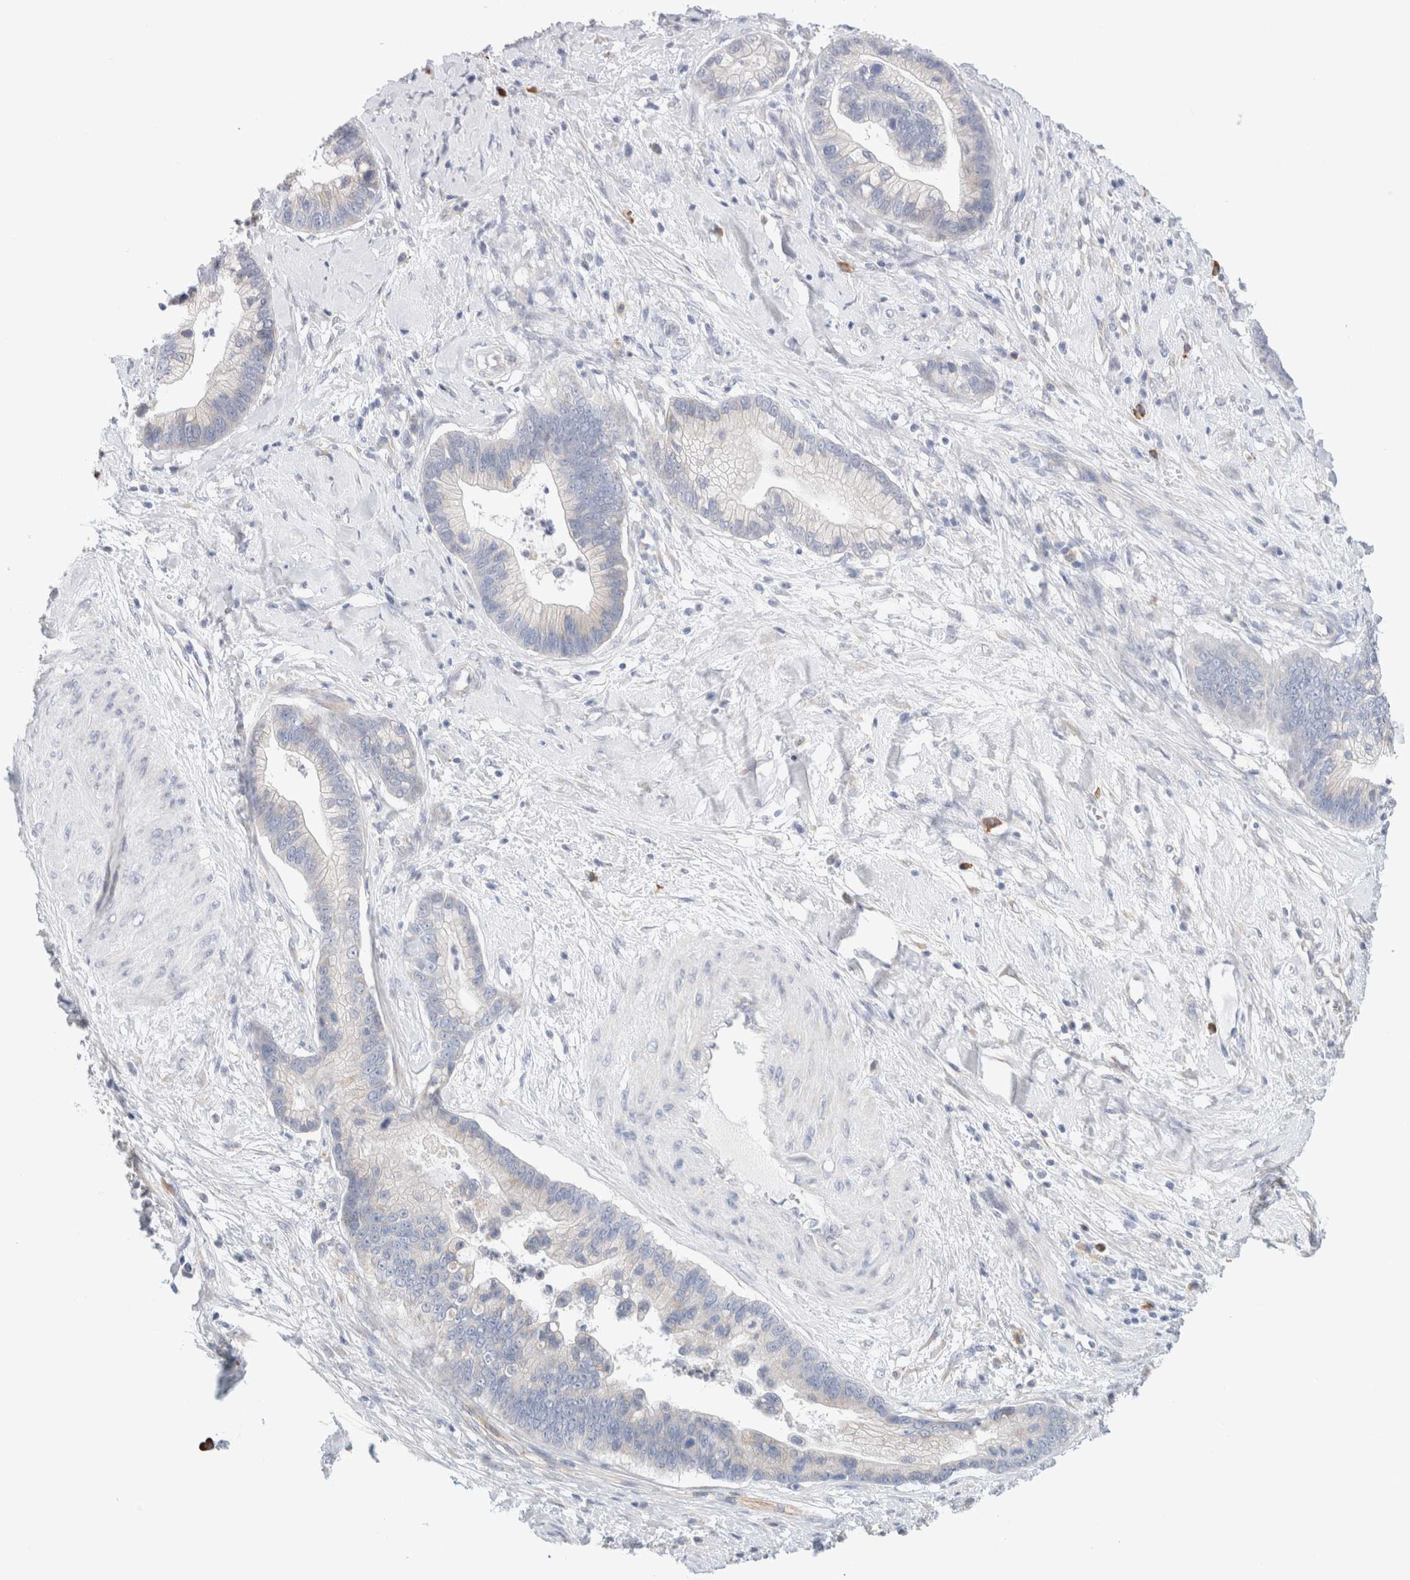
{"staining": {"intensity": "negative", "quantity": "none", "location": "none"}, "tissue": "cervical cancer", "cell_type": "Tumor cells", "image_type": "cancer", "snomed": [{"axis": "morphology", "description": "Adenocarcinoma, NOS"}, {"axis": "topography", "description": "Cervix"}], "caption": "Image shows no protein expression in tumor cells of cervical cancer tissue. Nuclei are stained in blue.", "gene": "GADD45G", "patient": {"sex": "female", "age": 44}}